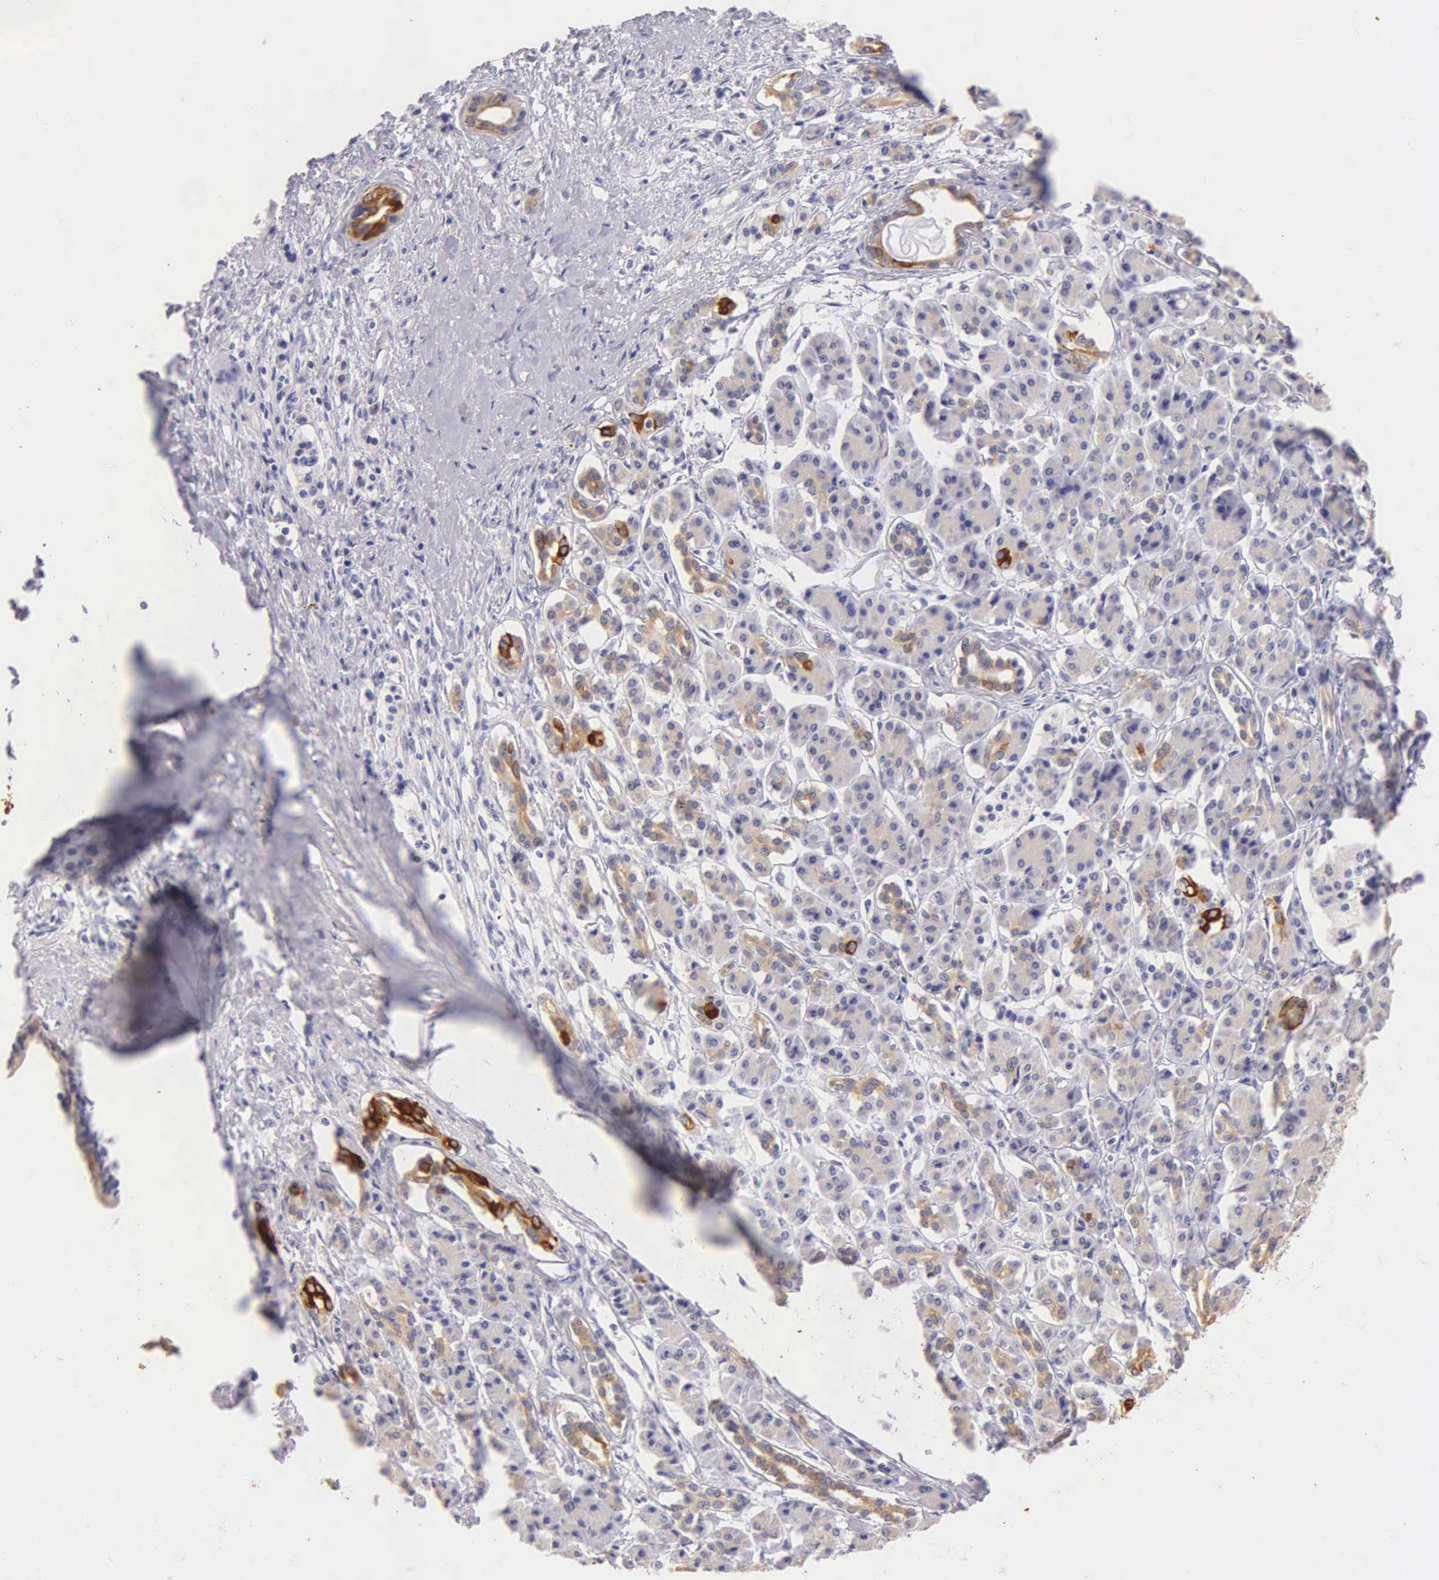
{"staining": {"intensity": "strong", "quantity": ">75%", "location": "cytoplasmic/membranous"}, "tissue": "pancreatic cancer", "cell_type": "Tumor cells", "image_type": "cancer", "snomed": [{"axis": "morphology", "description": "Adenocarcinoma, NOS"}, {"axis": "topography", "description": "Pancreas"}], "caption": "Pancreatic adenocarcinoma stained with a protein marker reveals strong staining in tumor cells.", "gene": "KRT17", "patient": {"sex": "male", "age": 59}}